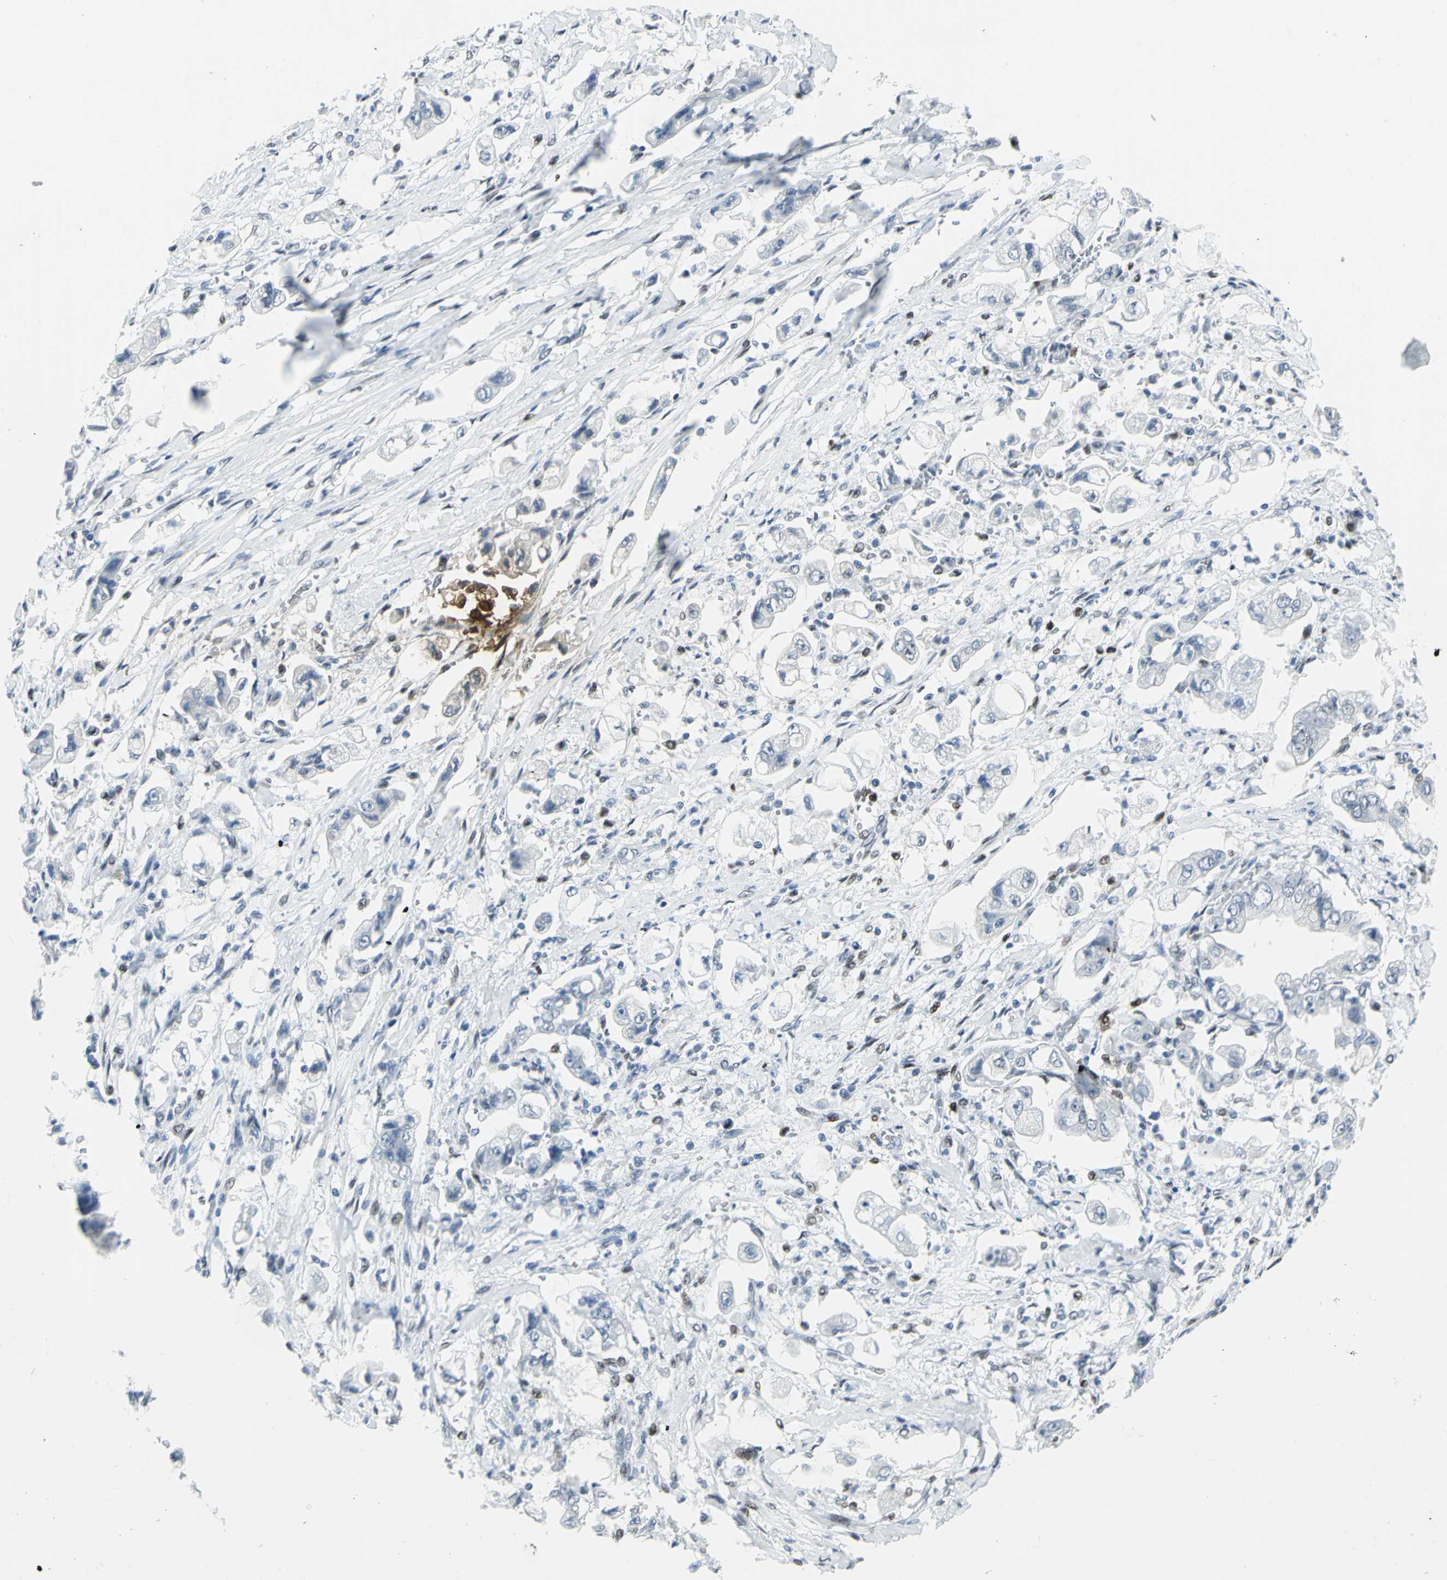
{"staining": {"intensity": "negative", "quantity": "none", "location": "none"}, "tissue": "stomach cancer", "cell_type": "Tumor cells", "image_type": "cancer", "snomed": [{"axis": "morphology", "description": "Adenocarcinoma, NOS"}, {"axis": "topography", "description": "Stomach"}], "caption": "Histopathology image shows no protein expression in tumor cells of stomach cancer (adenocarcinoma) tissue.", "gene": "MEIS2", "patient": {"sex": "male", "age": 62}}